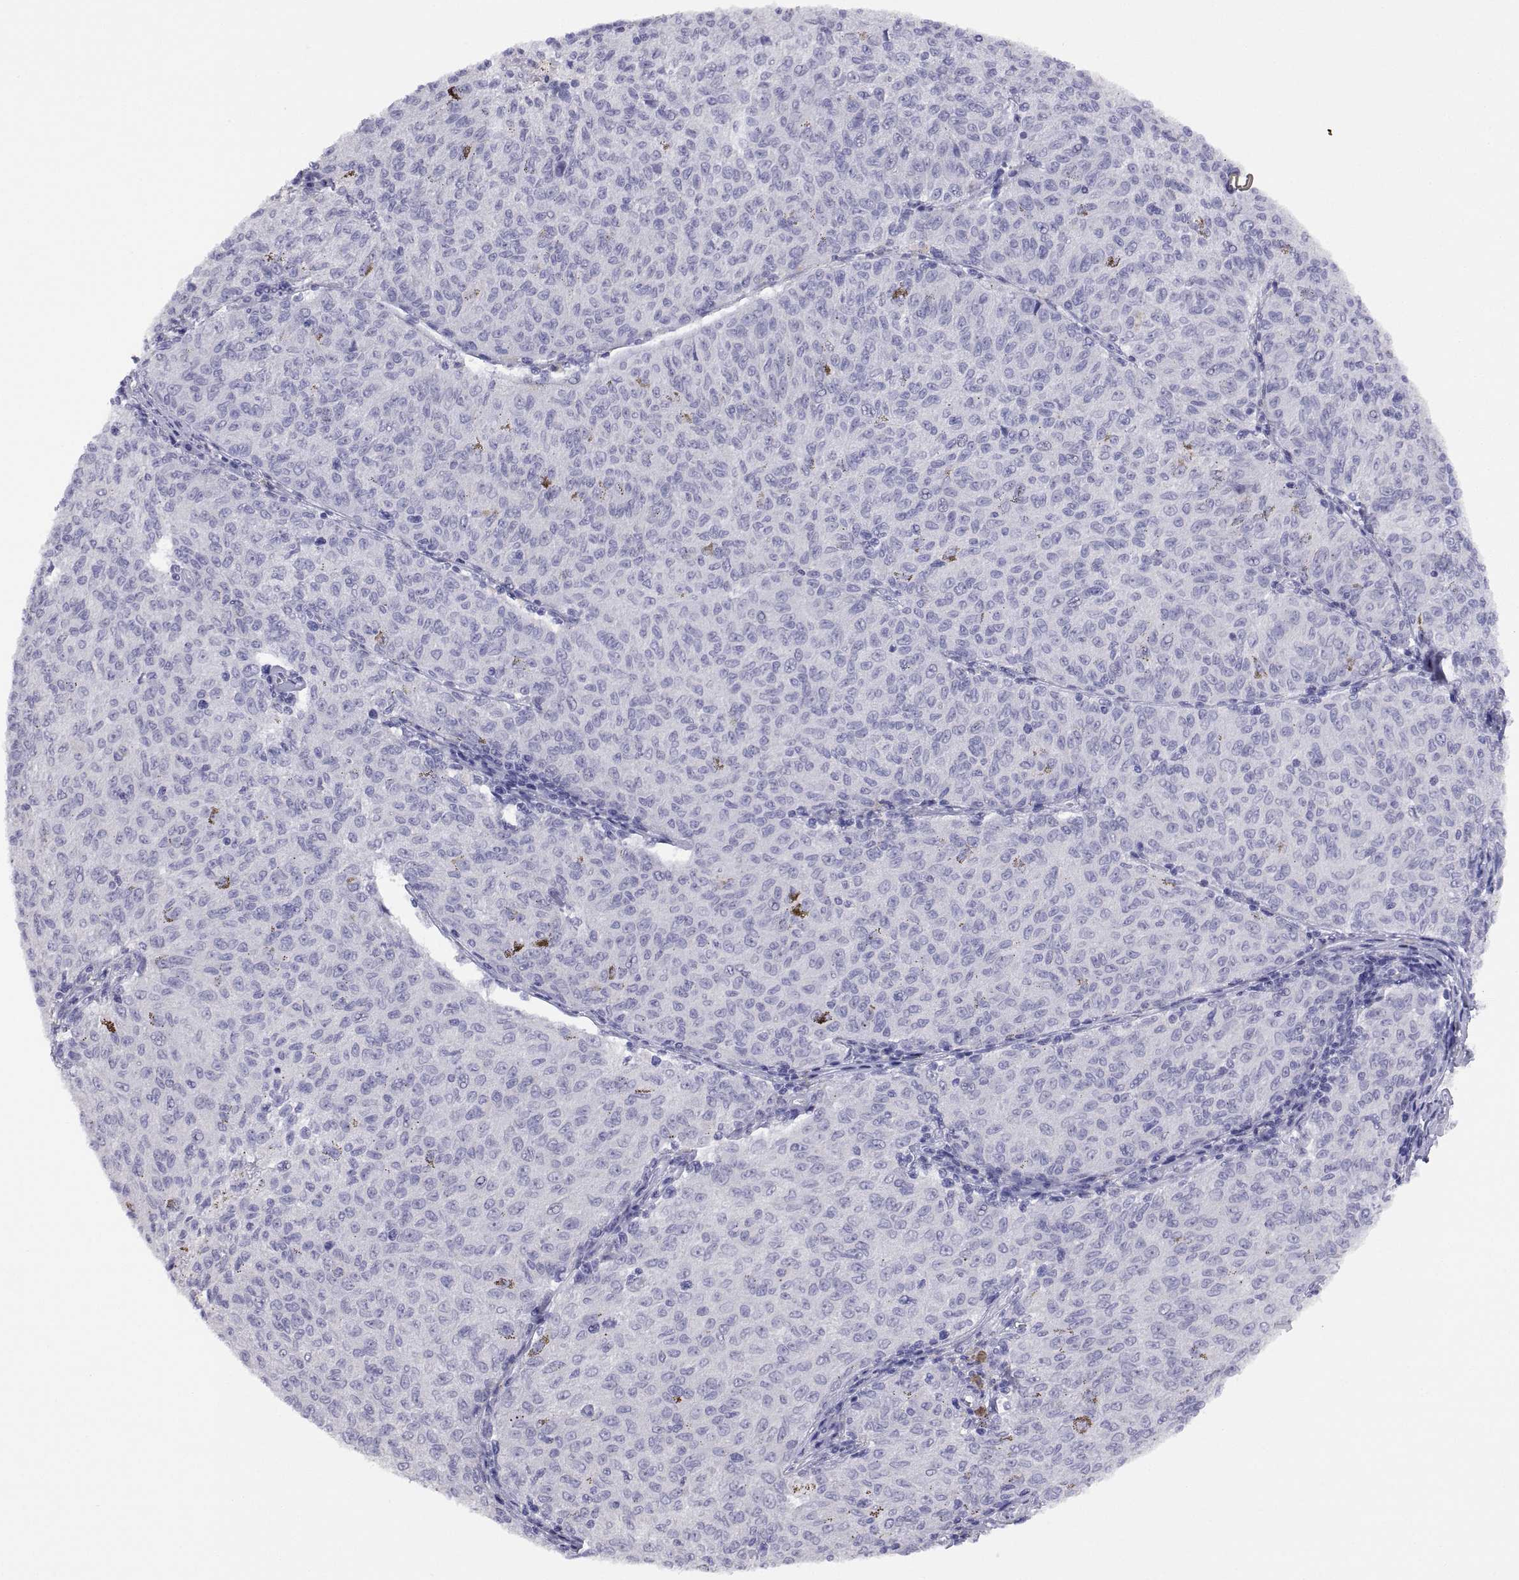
{"staining": {"intensity": "negative", "quantity": "none", "location": "none"}, "tissue": "melanoma", "cell_type": "Tumor cells", "image_type": "cancer", "snomed": [{"axis": "morphology", "description": "Malignant melanoma, NOS"}, {"axis": "topography", "description": "Skin"}], "caption": "The micrograph demonstrates no staining of tumor cells in malignant melanoma.", "gene": "VSX2", "patient": {"sex": "female", "age": 72}}